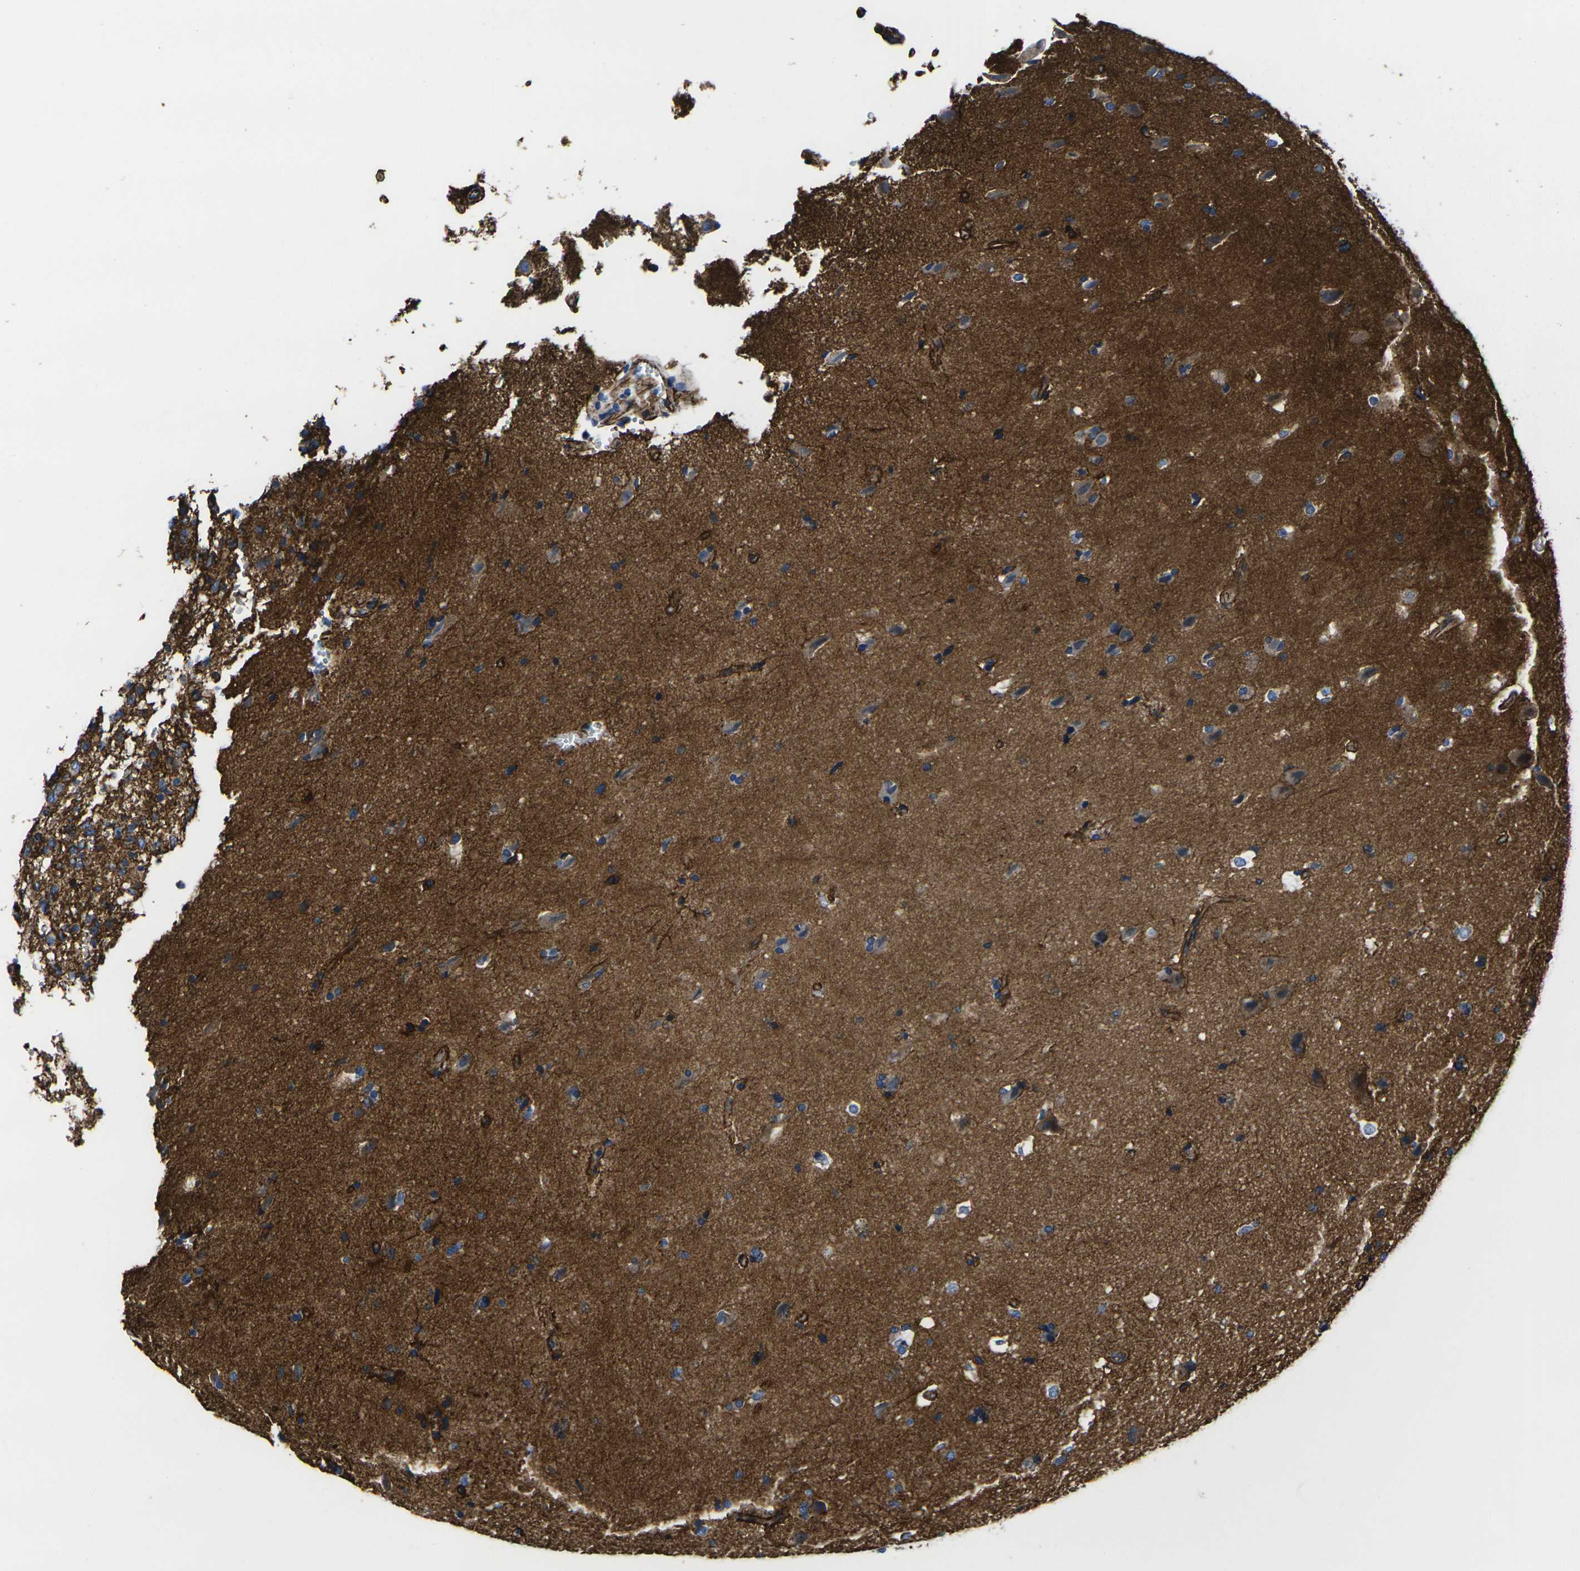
{"staining": {"intensity": "moderate", "quantity": ">75%", "location": "cytoplasmic/membranous"}, "tissue": "glioma", "cell_type": "Tumor cells", "image_type": "cancer", "snomed": [{"axis": "morphology", "description": "Glioma, malignant, Low grade"}, {"axis": "topography", "description": "Brain"}], "caption": "About >75% of tumor cells in glioma reveal moderate cytoplasmic/membranous protein staining as visualized by brown immunohistochemical staining.", "gene": "NUMB", "patient": {"sex": "female", "age": 37}}